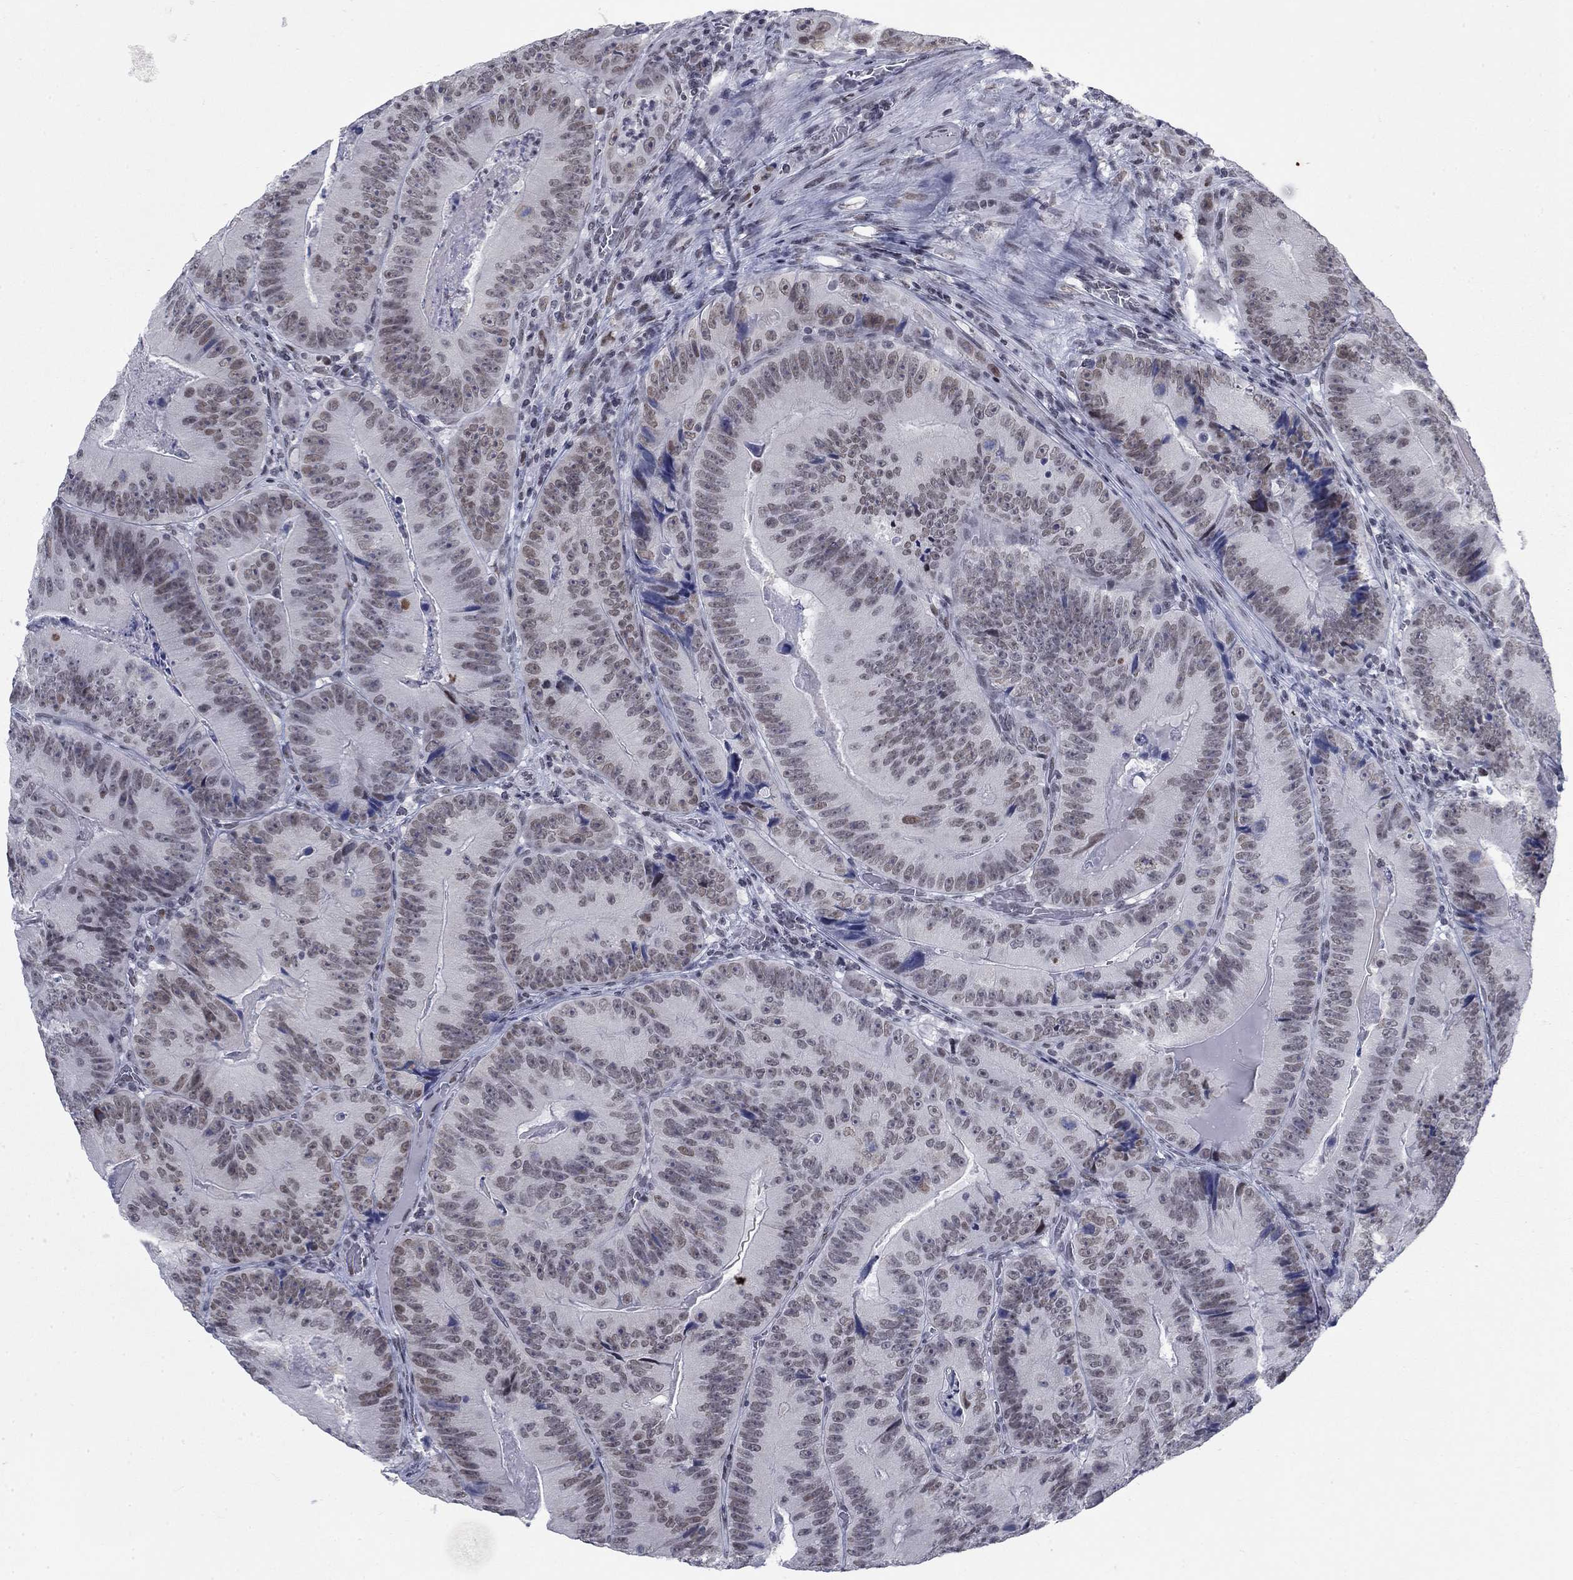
{"staining": {"intensity": "negative", "quantity": "none", "location": "none"}, "tissue": "colorectal cancer", "cell_type": "Tumor cells", "image_type": "cancer", "snomed": [{"axis": "morphology", "description": "Adenocarcinoma, NOS"}, {"axis": "topography", "description": "Colon"}], "caption": "DAB (3,3'-diaminobenzidine) immunohistochemical staining of colorectal cancer (adenocarcinoma) reveals no significant expression in tumor cells.", "gene": "NPAS3", "patient": {"sex": "female", "age": 86}}